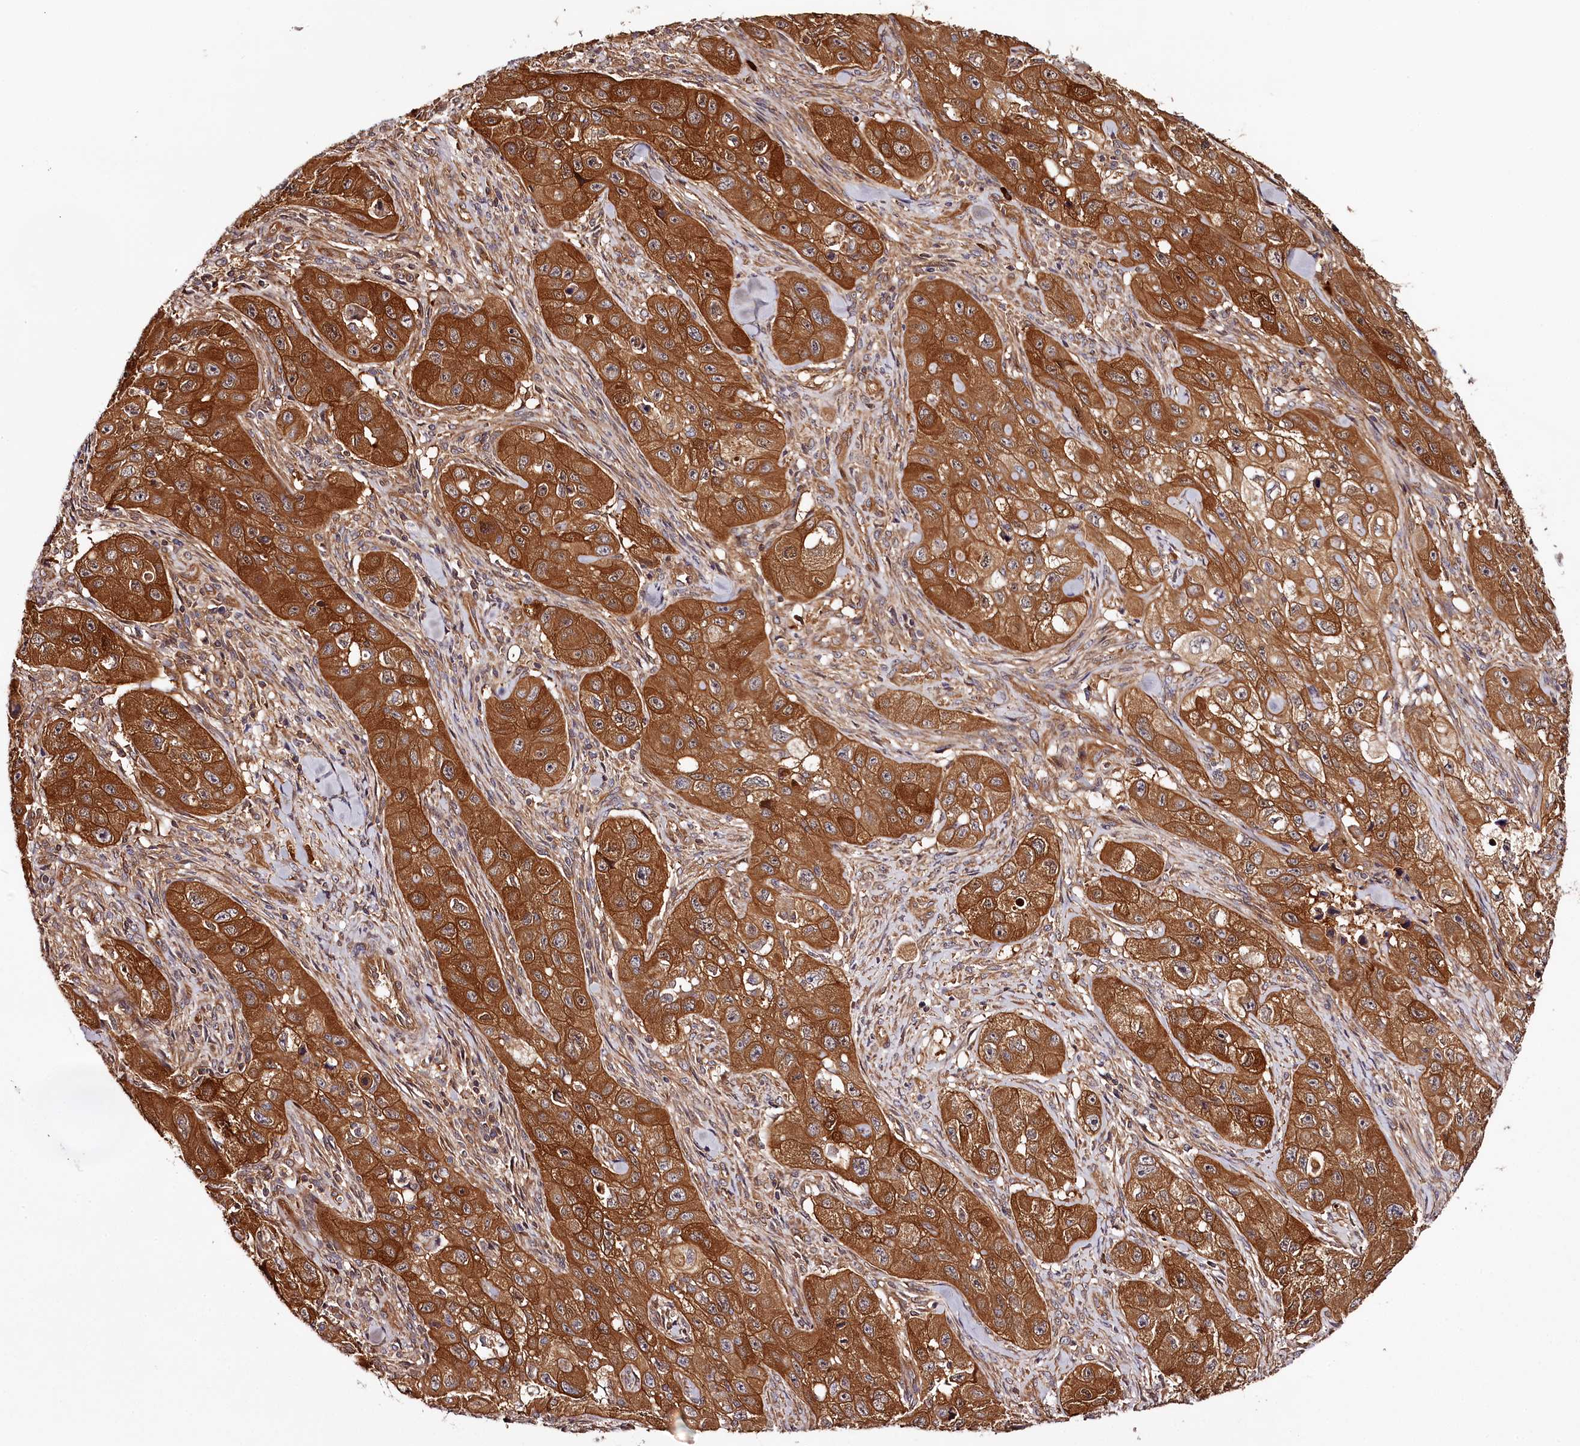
{"staining": {"intensity": "strong", "quantity": ">75%", "location": "cytoplasmic/membranous"}, "tissue": "skin cancer", "cell_type": "Tumor cells", "image_type": "cancer", "snomed": [{"axis": "morphology", "description": "Squamous cell carcinoma, NOS"}, {"axis": "topography", "description": "Skin"}, {"axis": "topography", "description": "Subcutis"}], "caption": "Immunohistochemical staining of human skin cancer (squamous cell carcinoma) reveals high levels of strong cytoplasmic/membranous staining in approximately >75% of tumor cells.", "gene": "TARS1", "patient": {"sex": "male", "age": 73}}